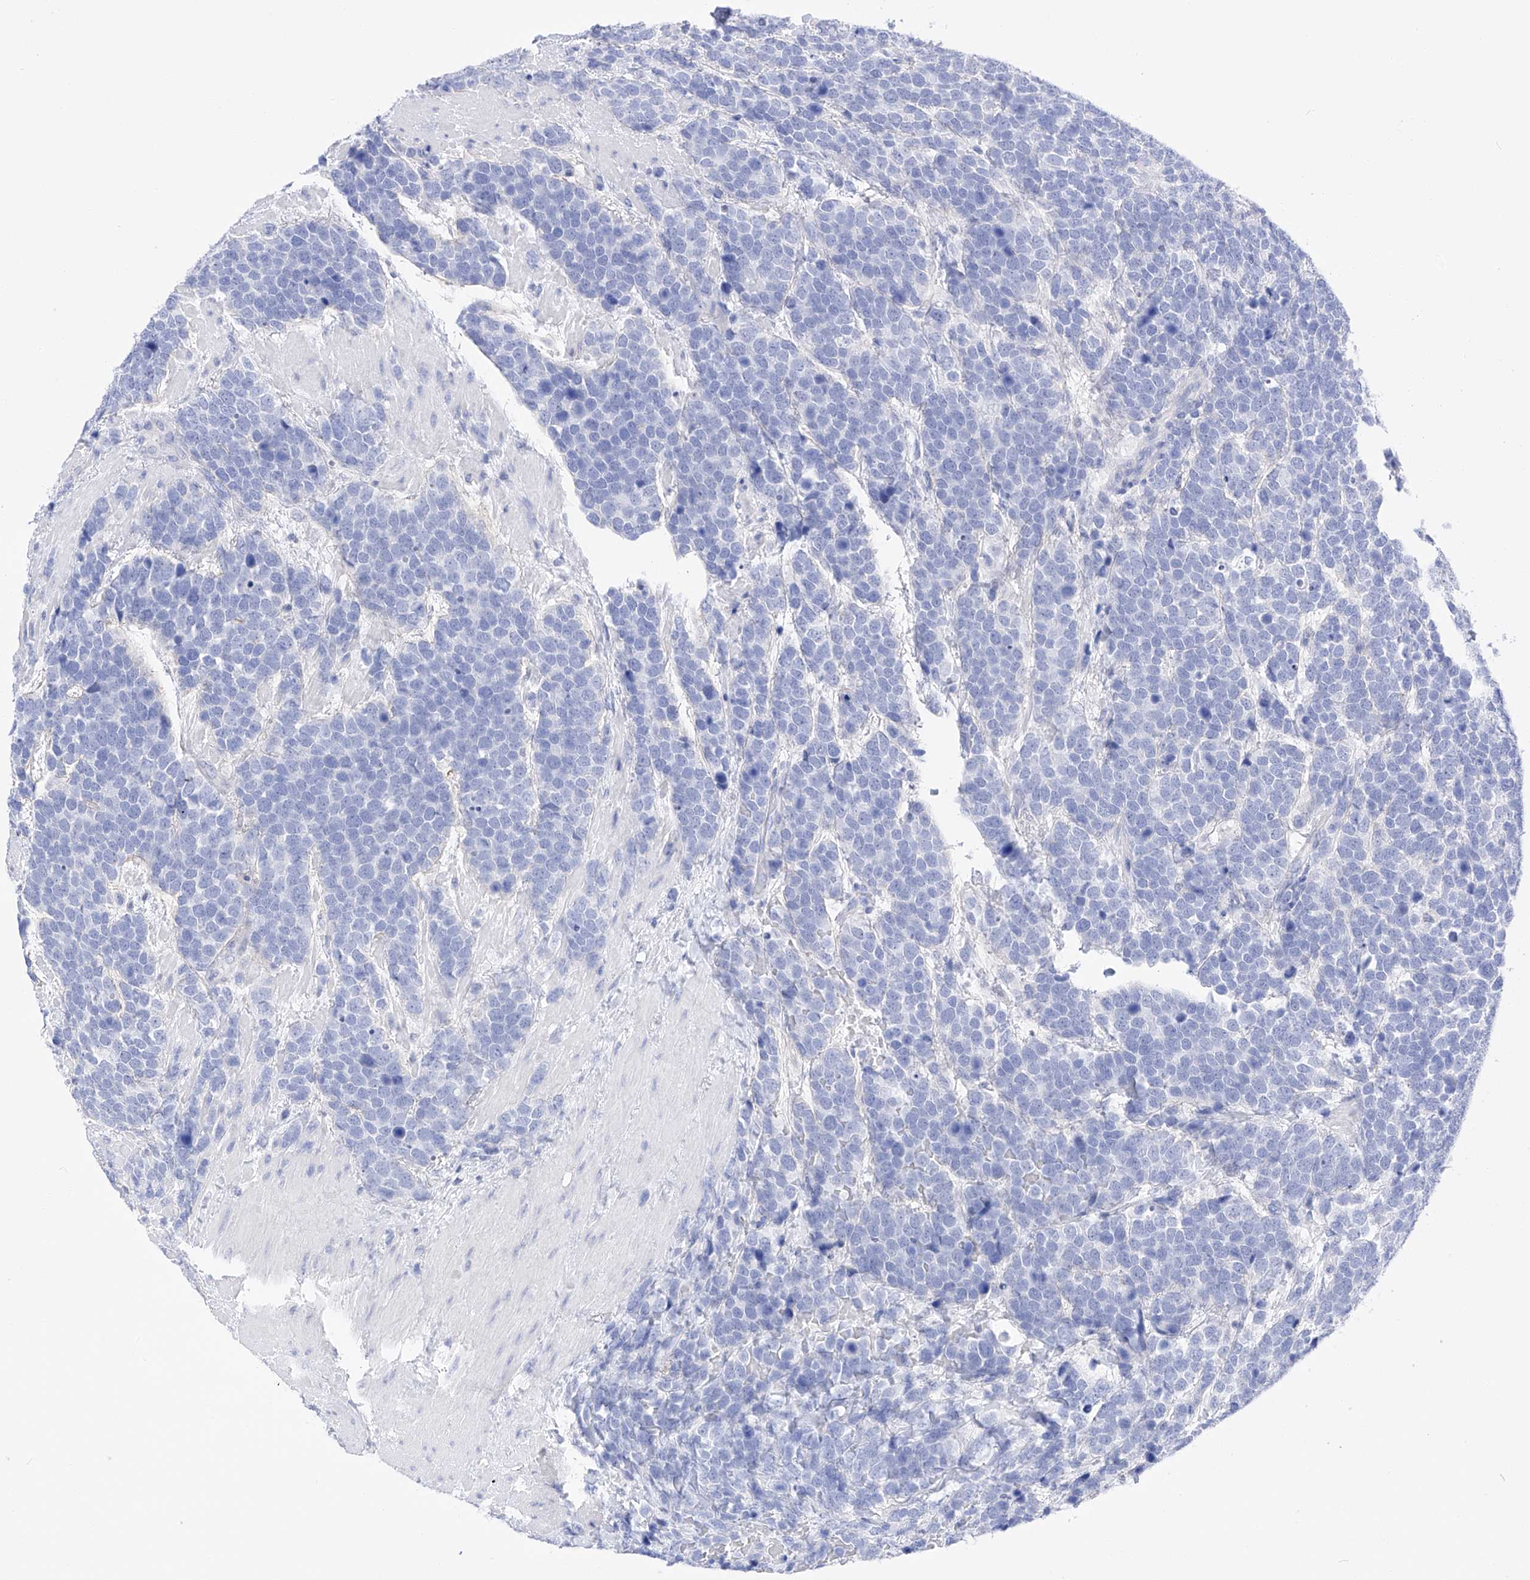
{"staining": {"intensity": "negative", "quantity": "none", "location": "none"}, "tissue": "urothelial cancer", "cell_type": "Tumor cells", "image_type": "cancer", "snomed": [{"axis": "morphology", "description": "Urothelial carcinoma, High grade"}, {"axis": "topography", "description": "Urinary bladder"}], "caption": "Human high-grade urothelial carcinoma stained for a protein using IHC shows no expression in tumor cells.", "gene": "FLG", "patient": {"sex": "female", "age": 82}}